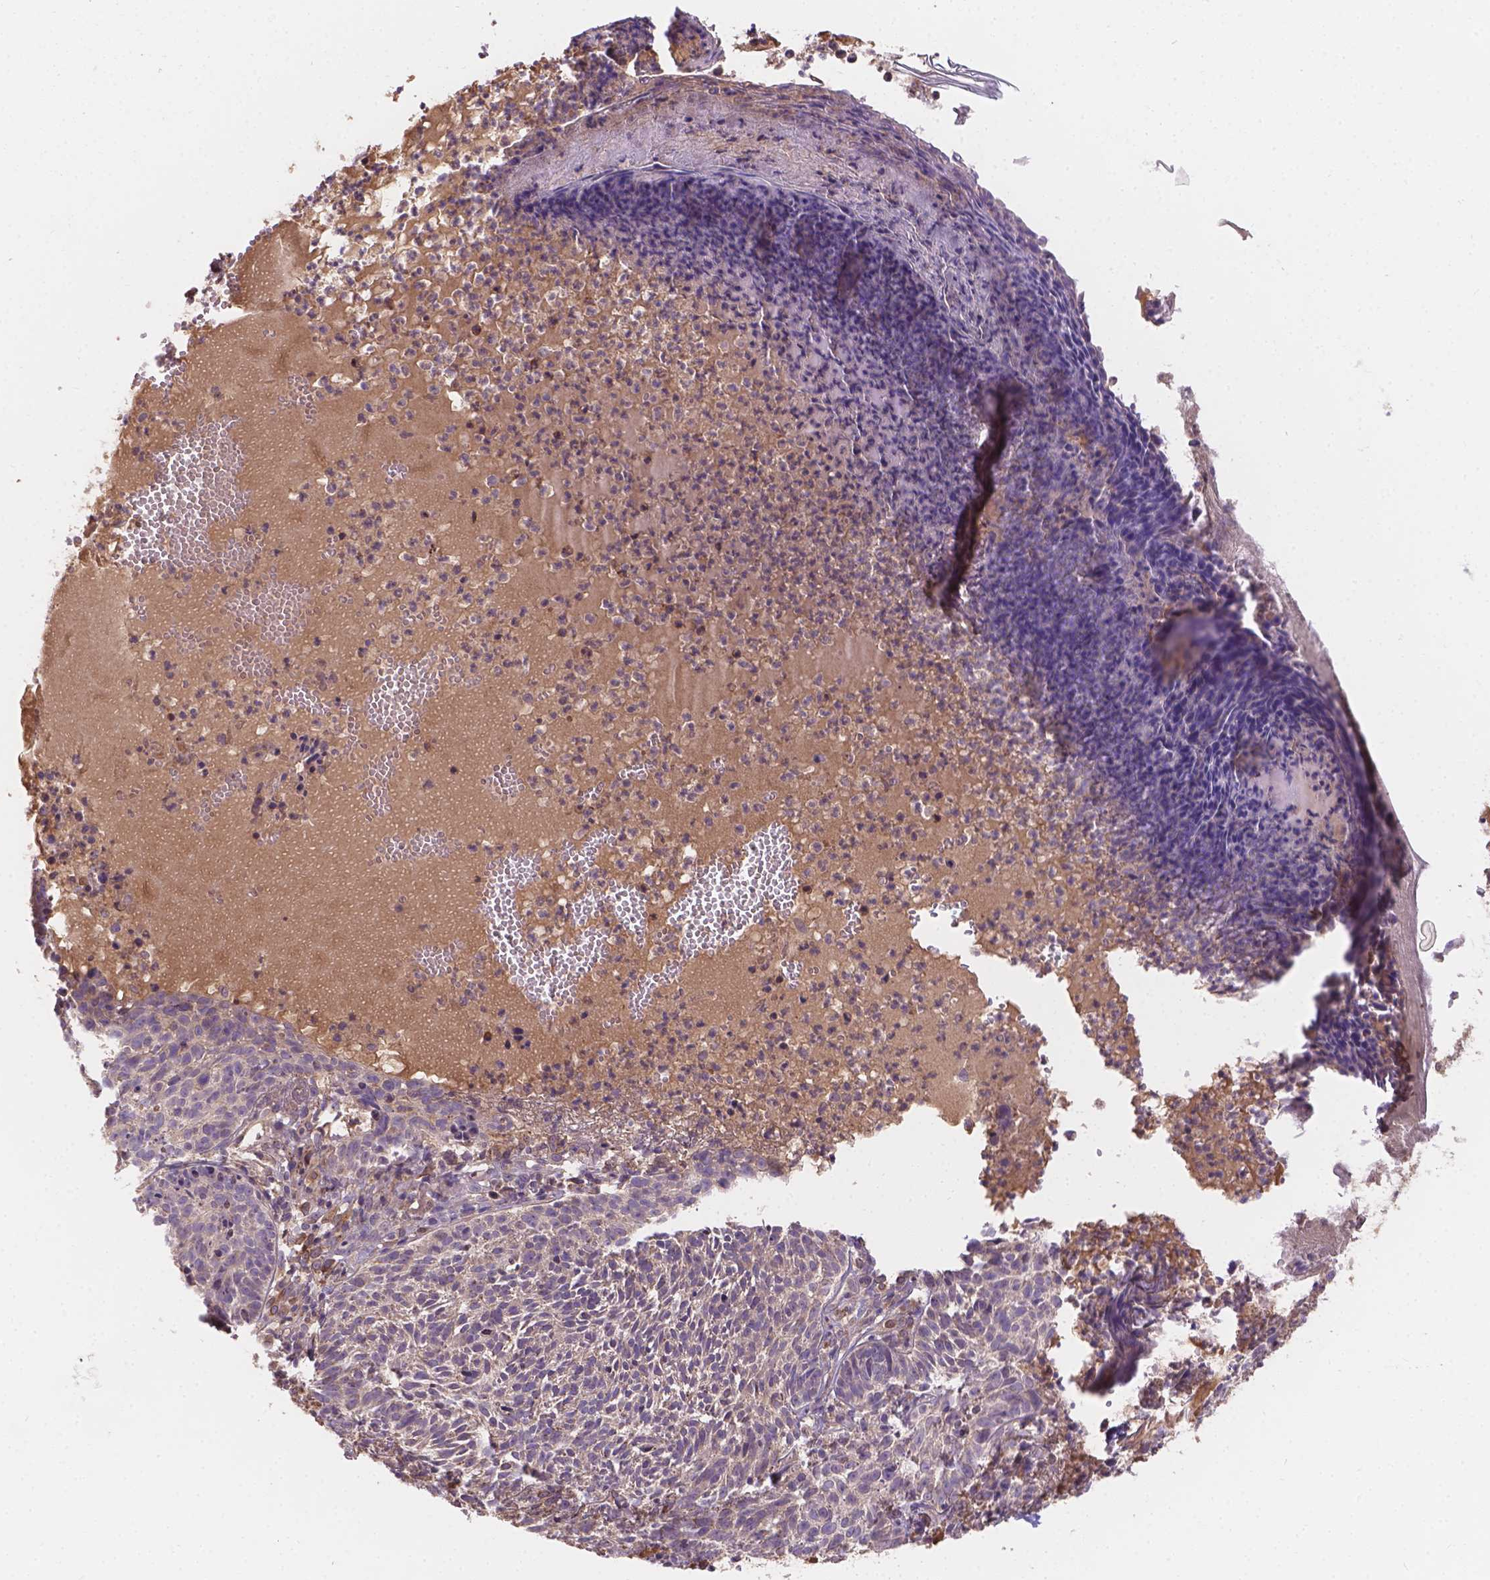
{"staining": {"intensity": "weak", "quantity": "<25%", "location": "cytoplasmic/membranous"}, "tissue": "skin cancer", "cell_type": "Tumor cells", "image_type": "cancer", "snomed": [{"axis": "morphology", "description": "Basal cell carcinoma"}, {"axis": "topography", "description": "Skin"}], "caption": "Protein analysis of skin cancer (basal cell carcinoma) shows no significant staining in tumor cells.", "gene": "CDK10", "patient": {"sex": "male", "age": 90}}